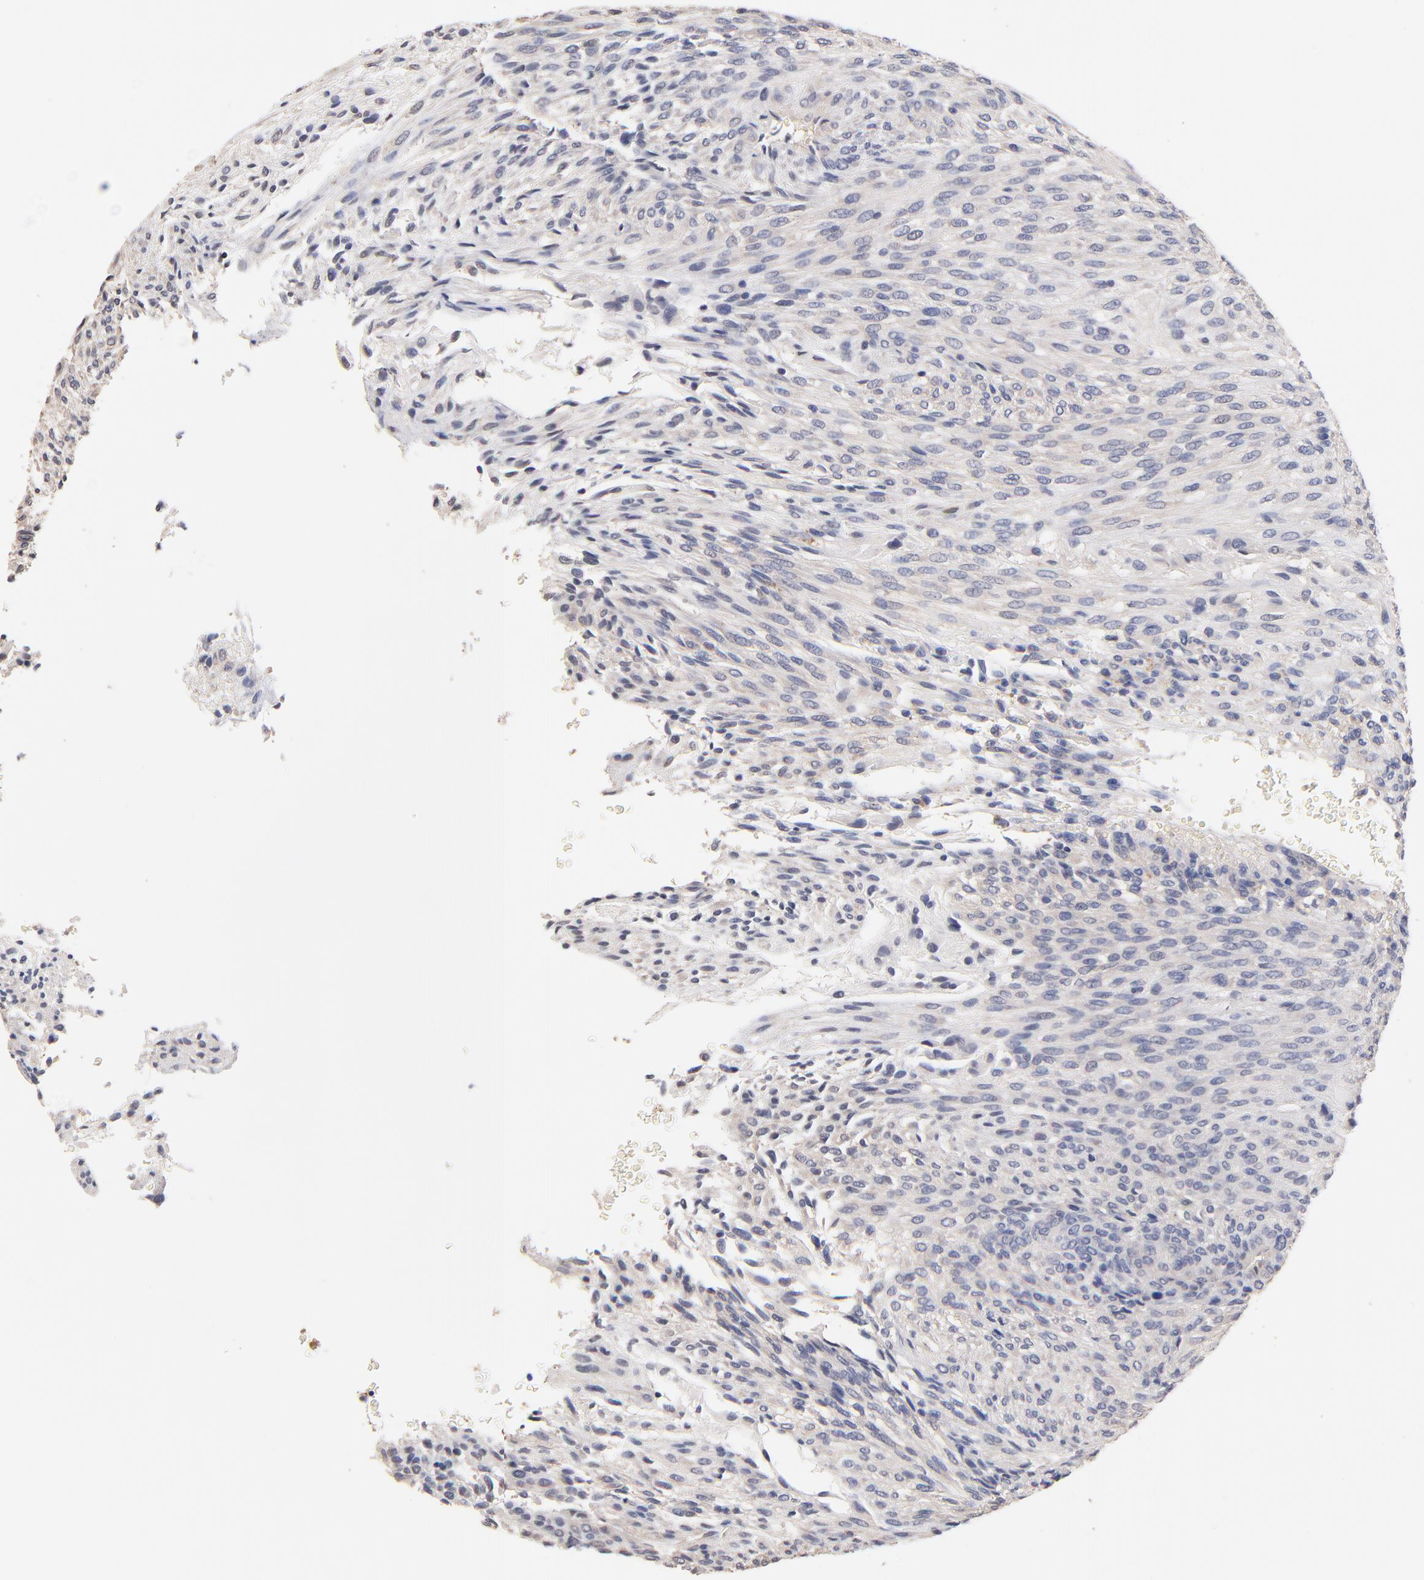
{"staining": {"intensity": "negative", "quantity": "none", "location": "none"}, "tissue": "glioma", "cell_type": "Tumor cells", "image_type": "cancer", "snomed": [{"axis": "morphology", "description": "Glioma, malignant, High grade"}, {"axis": "topography", "description": "Cerebral cortex"}], "caption": "Malignant glioma (high-grade) was stained to show a protein in brown. There is no significant positivity in tumor cells. (IHC, brightfield microscopy, high magnification).", "gene": "RIBC2", "patient": {"sex": "female", "age": 55}}